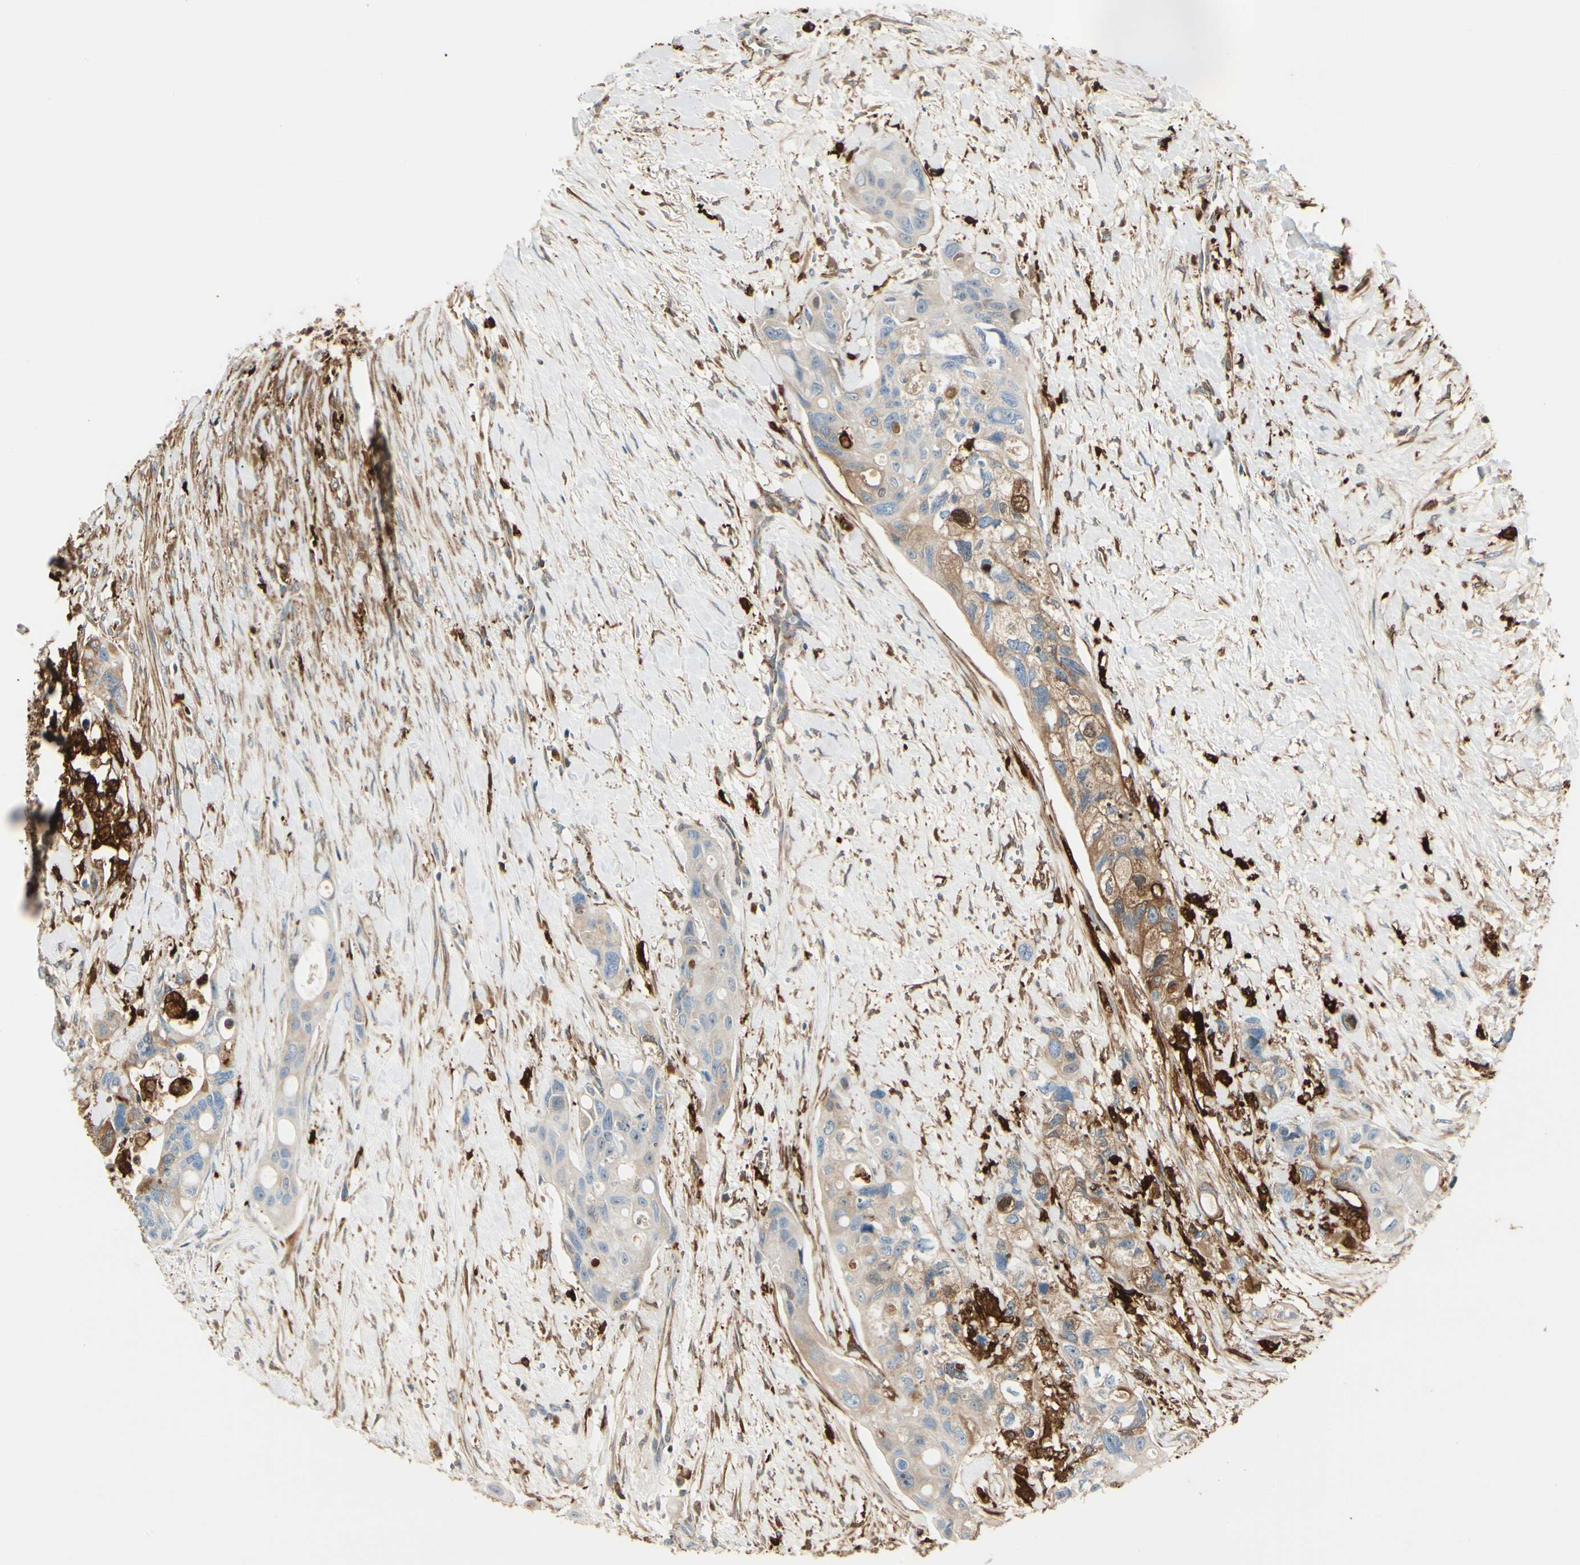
{"staining": {"intensity": "moderate", "quantity": "<25%", "location": "cytoplasmic/membranous"}, "tissue": "colorectal cancer", "cell_type": "Tumor cells", "image_type": "cancer", "snomed": [{"axis": "morphology", "description": "Adenocarcinoma, NOS"}, {"axis": "topography", "description": "Colon"}], "caption": "This image shows immunohistochemistry staining of adenocarcinoma (colorectal), with low moderate cytoplasmic/membranous staining in about <25% of tumor cells.", "gene": "FTH1", "patient": {"sex": "female", "age": 57}}